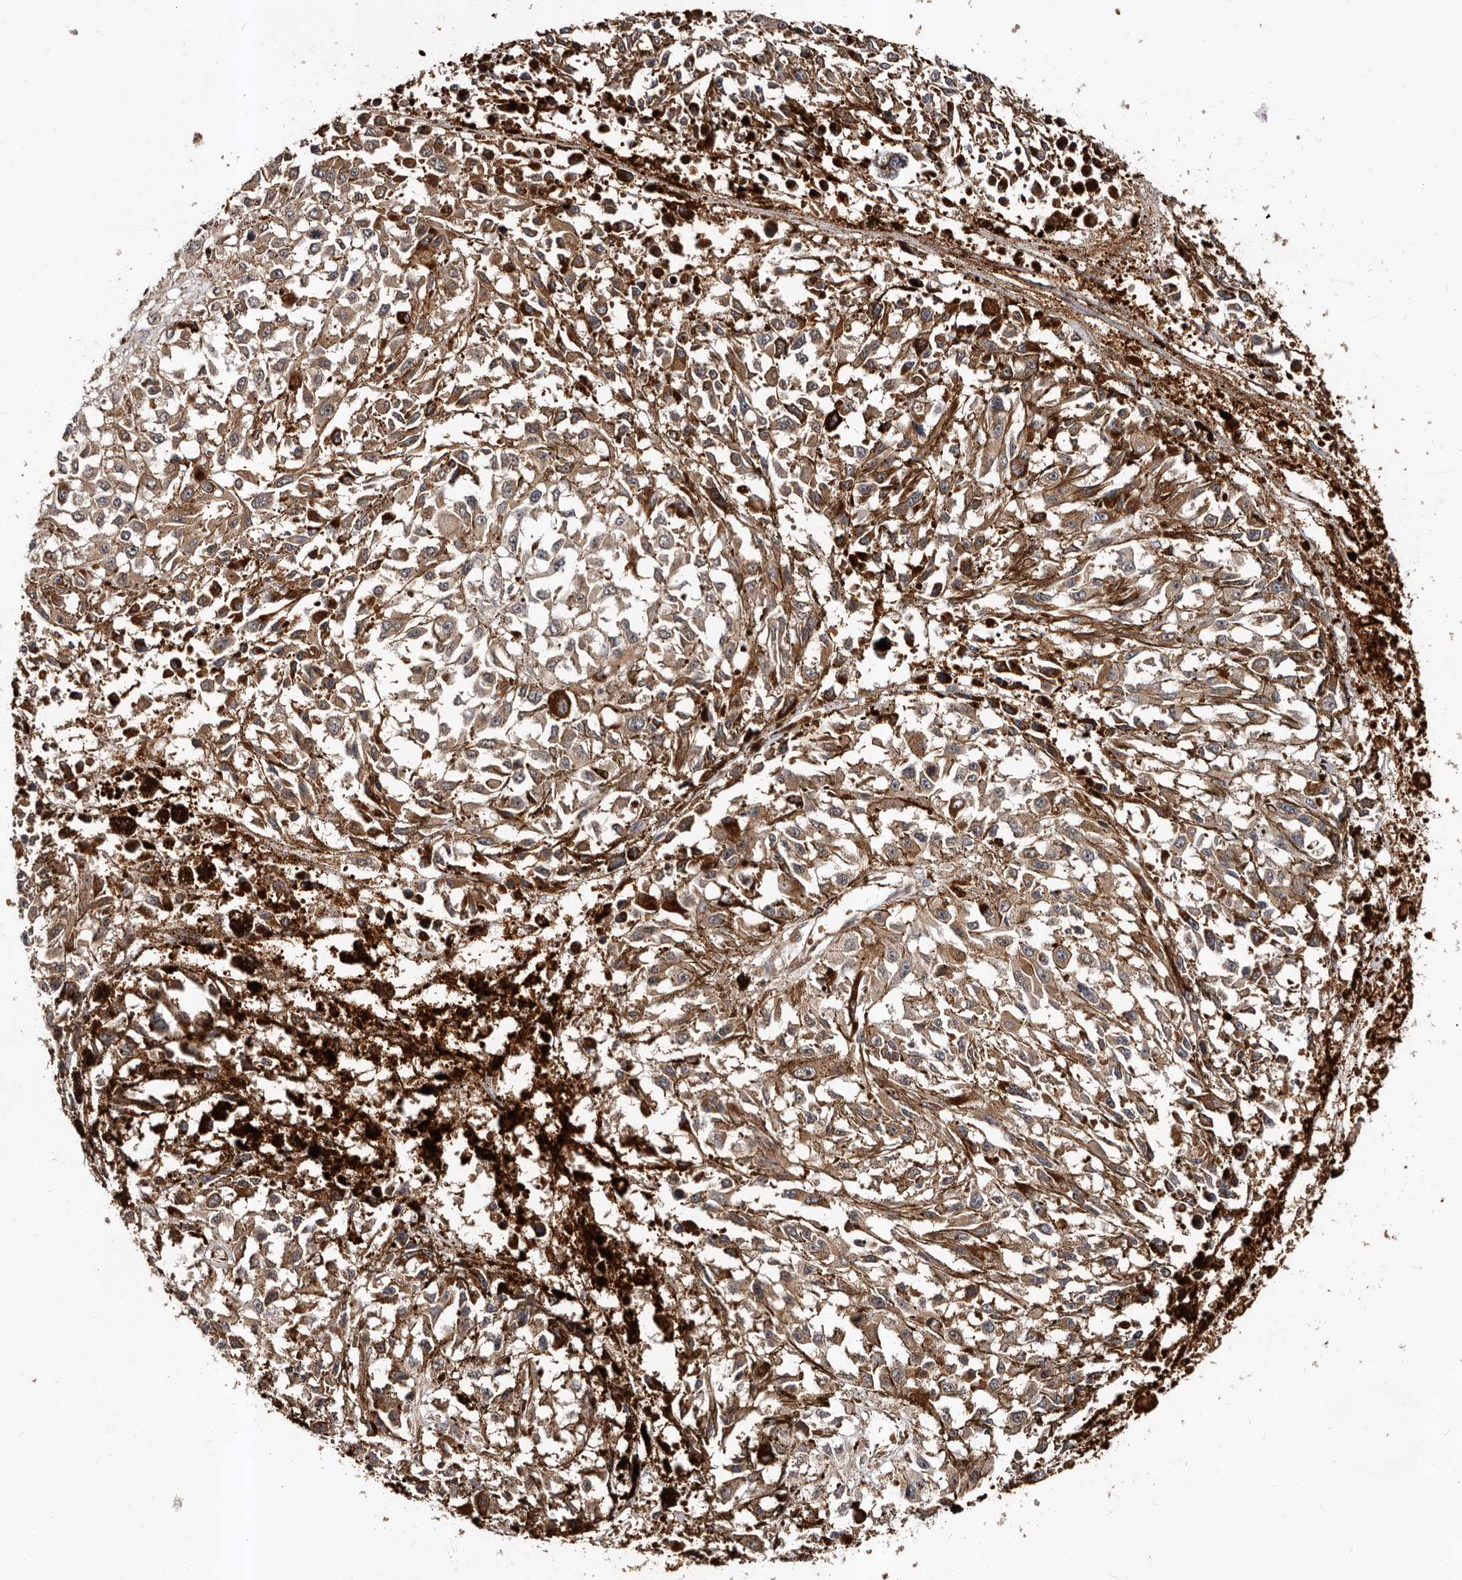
{"staining": {"intensity": "moderate", "quantity": ">75%", "location": "cytoplasmic/membranous"}, "tissue": "melanoma", "cell_type": "Tumor cells", "image_type": "cancer", "snomed": [{"axis": "morphology", "description": "Malignant melanoma, Metastatic site"}, {"axis": "topography", "description": "Lymph node"}], "caption": "About >75% of tumor cells in human melanoma reveal moderate cytoplasmic/membranous protein positivity as visualized by brown immunohistochemical staining.", "gene": "BAX", "patient": {"sex": "male", "age": 59}}